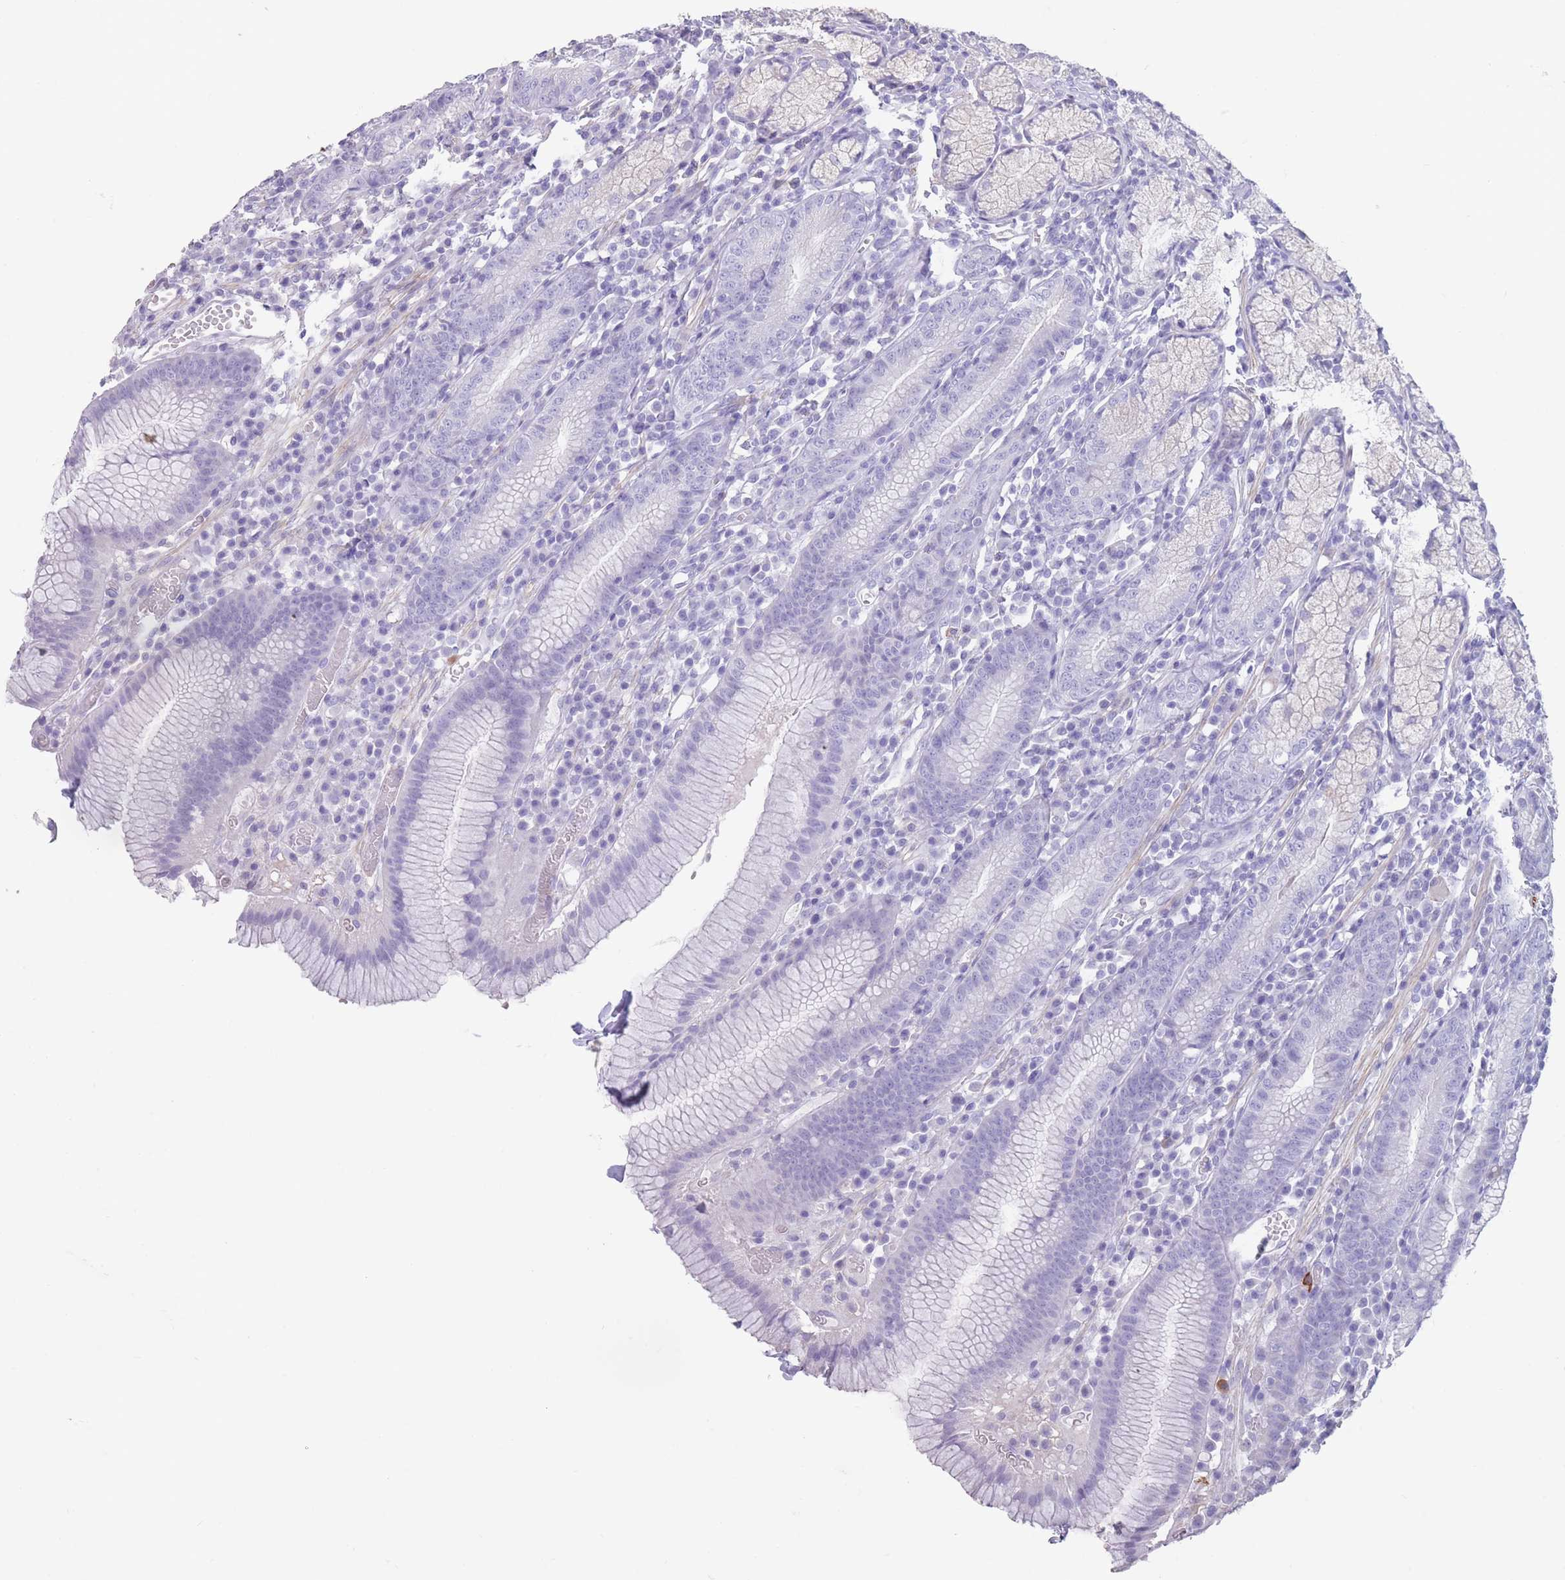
{"staining": {"intensity": "negative", "quantity": "none", "location": "none"}, "tissue": "stomach", "cell_type": "Glandular cells", "image_type": "normal", "snomed": [{"axis": "morphology", "description": "Normal tissue, NOS"}, {"axis": "topography", "description": "Stomach"}], "caption": "Glandular cells show no significant protein expression in normal stomach. (DAB IHC visualized using brightfield microscopy, high magnification).", "gene": "RHBG", "patient": {"sex": "male", "age": 55}}